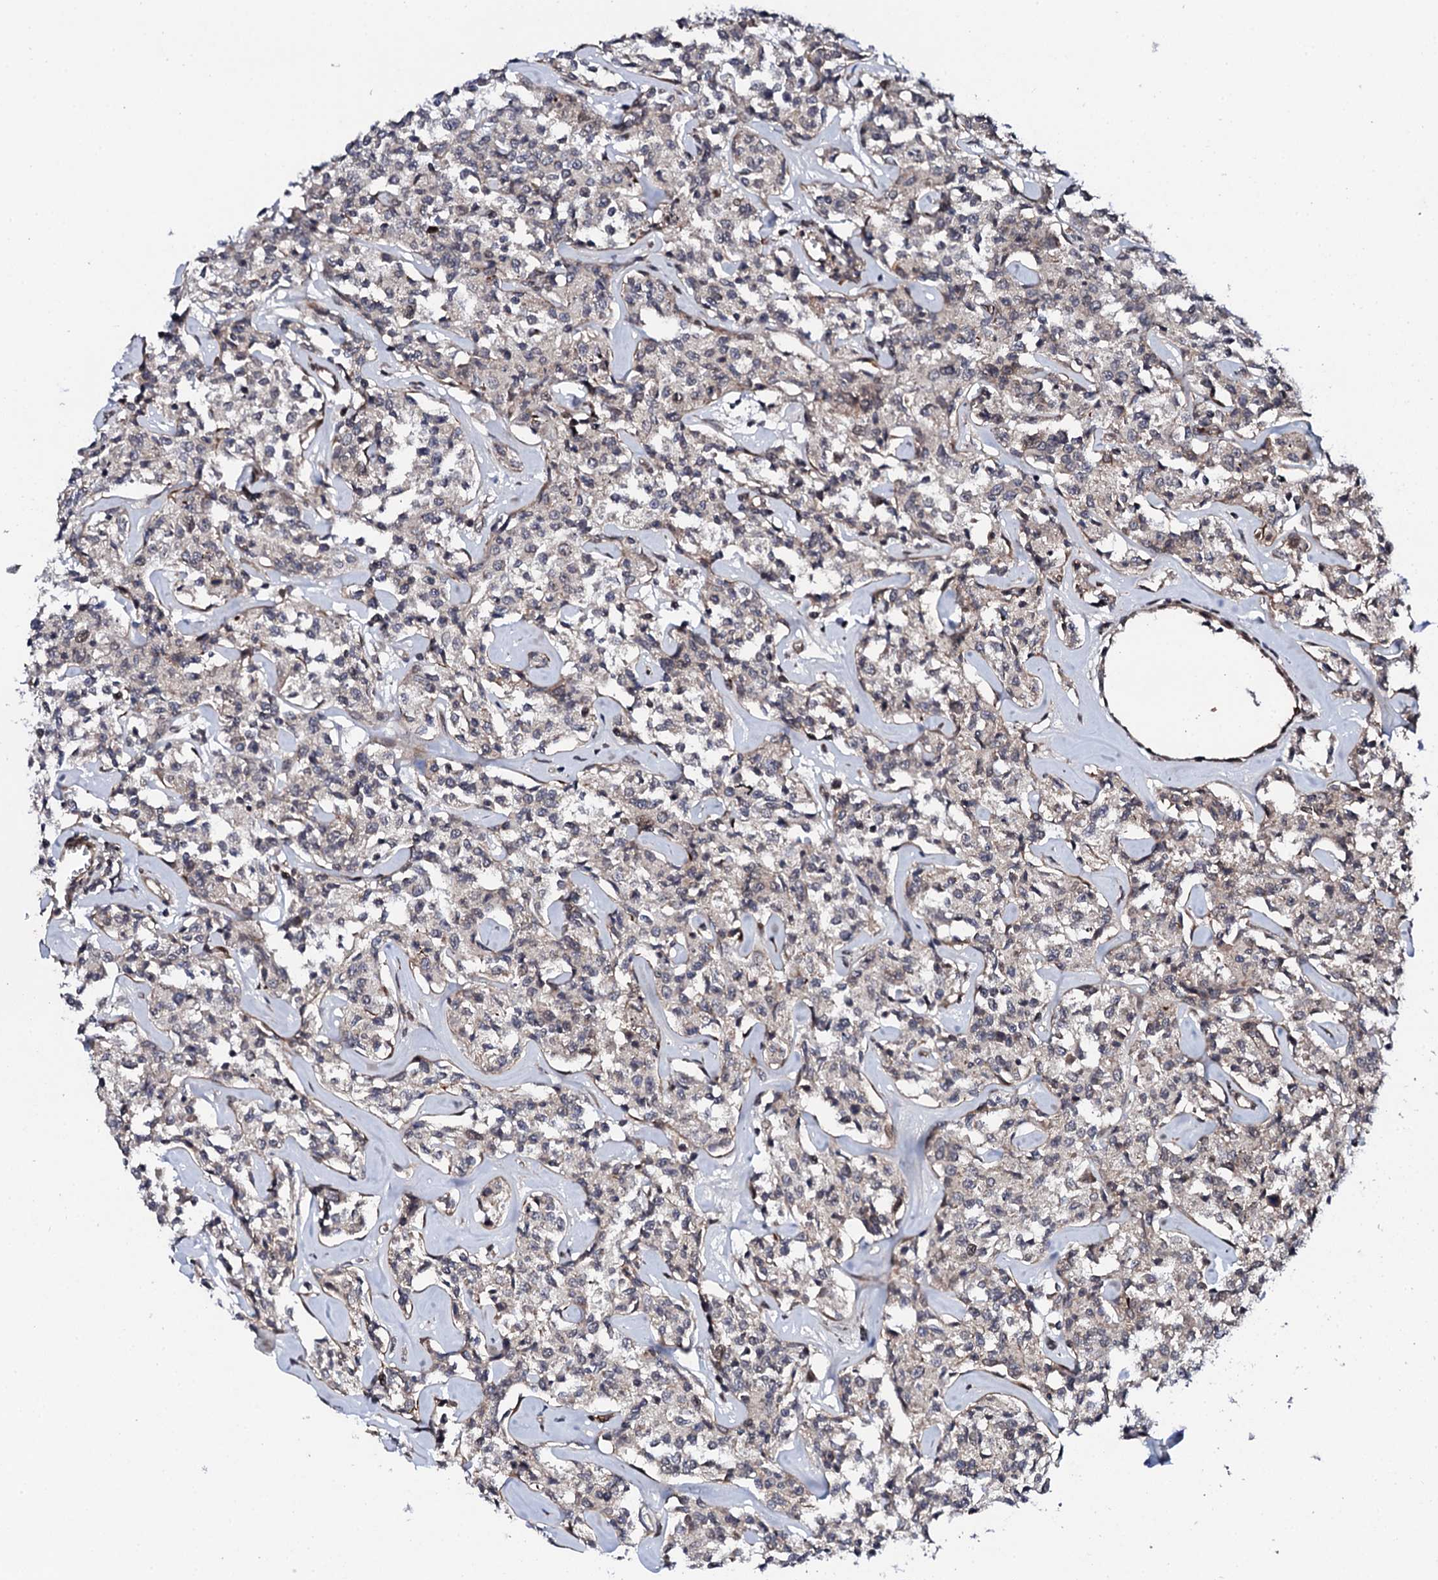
{"staining": {"intensity": "negative", "quantity": "none", "location": "none"}, "tissue": "lymphoma", "cell_type": "Tumor cells", "image_type": "cancer", "snomed": [{"axis": "morphology", "description": "Malignant lymphoma, non-Hodgkin's type, Low grade"}, {"axis": "topography", "description": "Small intestine"}], "caption": "Protein analysis of malignant lymphoma, non-Hodgkin's type (low-grade) displays no significant expression in tumor cells.", "gene": "FAM111A", "patient": {"sex": "female", "age": 59}}